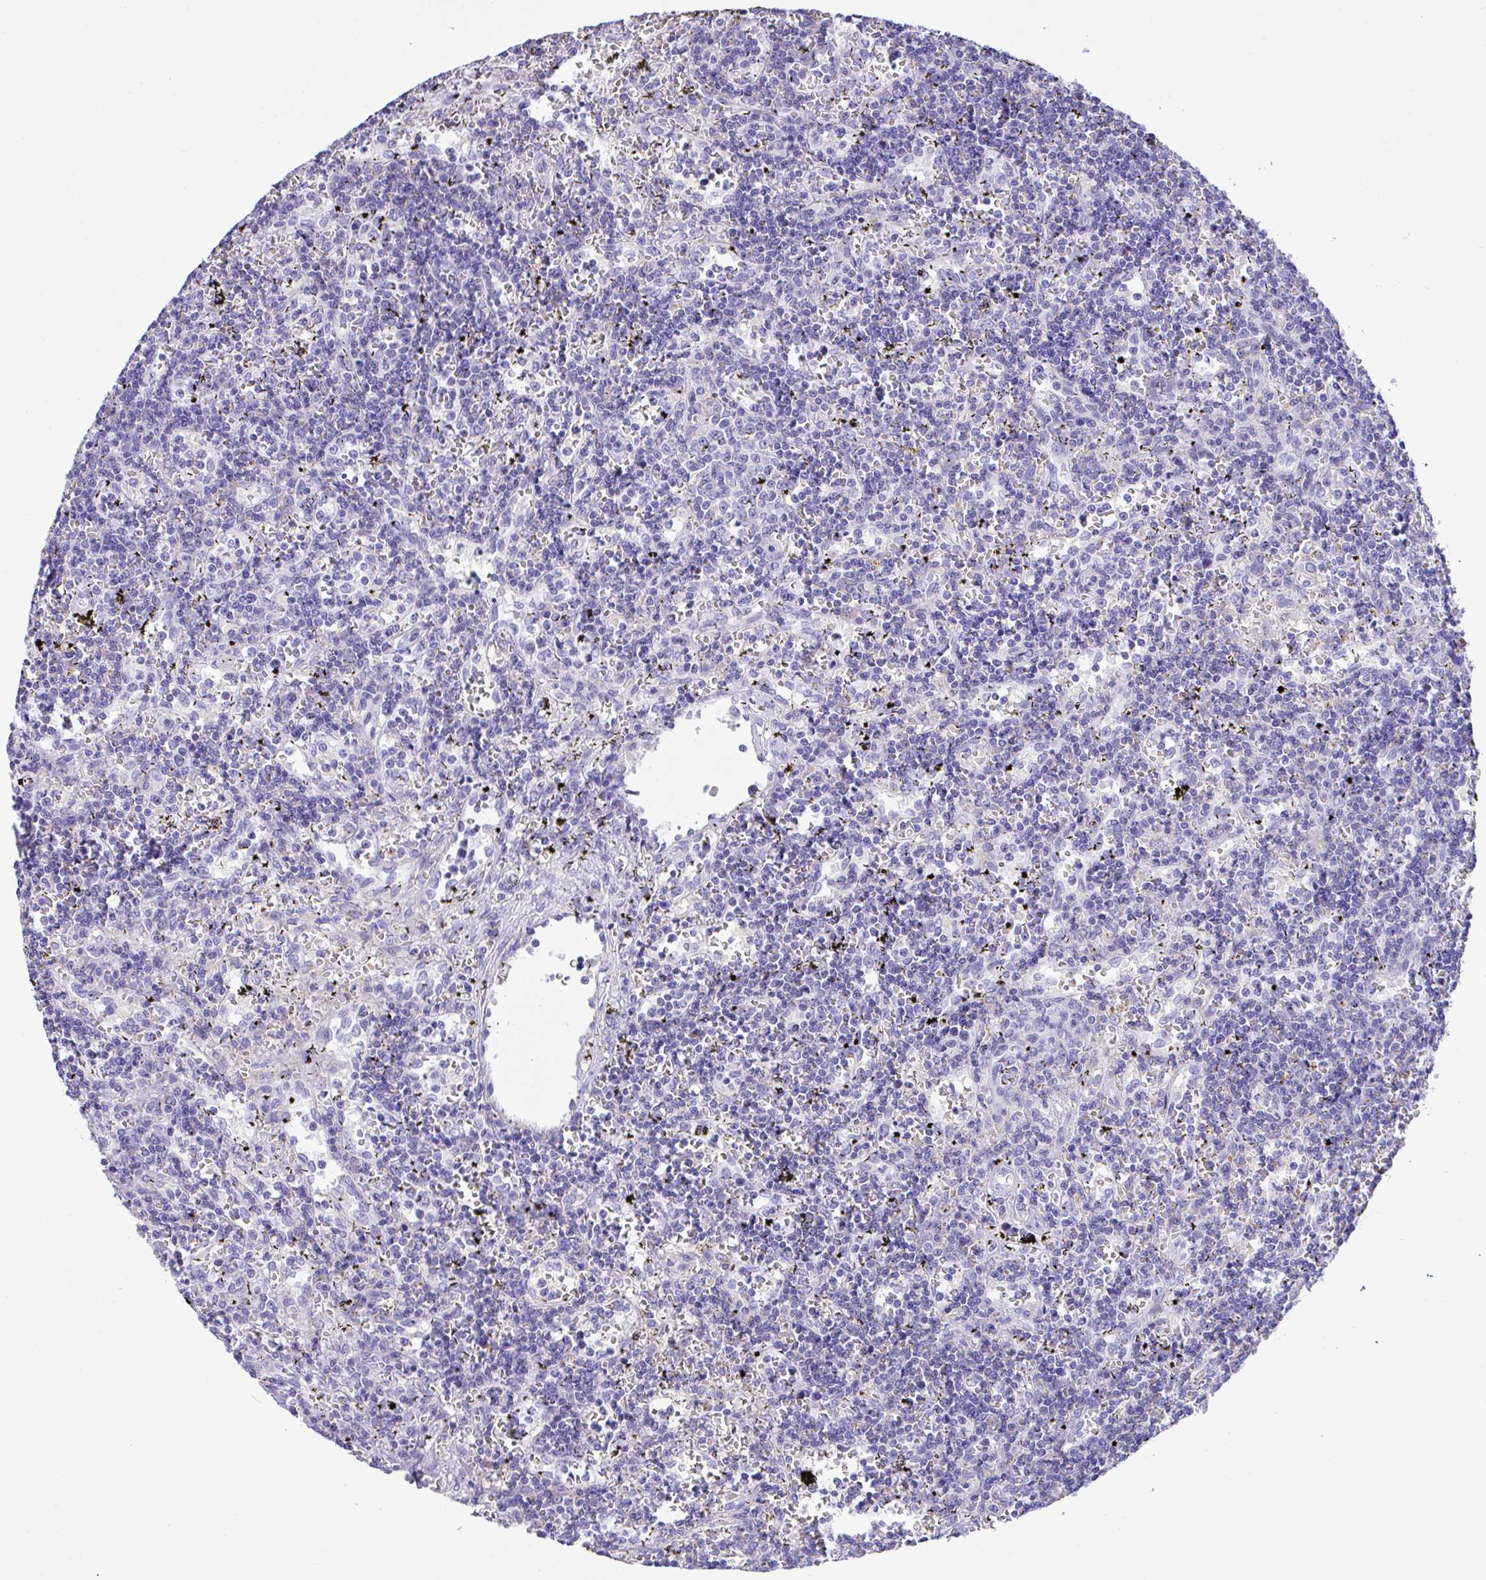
{"staining": {"intensity": "negative", "quantity": "none", "location": "none"}, "tissue": "lymphoma", "cell_type": "Tumor cells", "image_type": "cancer", "snomed": [{"axis": "morphology", "description": "Malignant lymphoma, non-Hodgkin's type, Low grade"}, {"axis": "topography", "description": "Spleen"}], "caption": "Micrograph shows no protein staining in tumor cells of low-grade malignant lymphoma, non-Hodgkin's type tissue.", "gene": "NLRP8", "patient": {"sex": "male", "age": 60}}